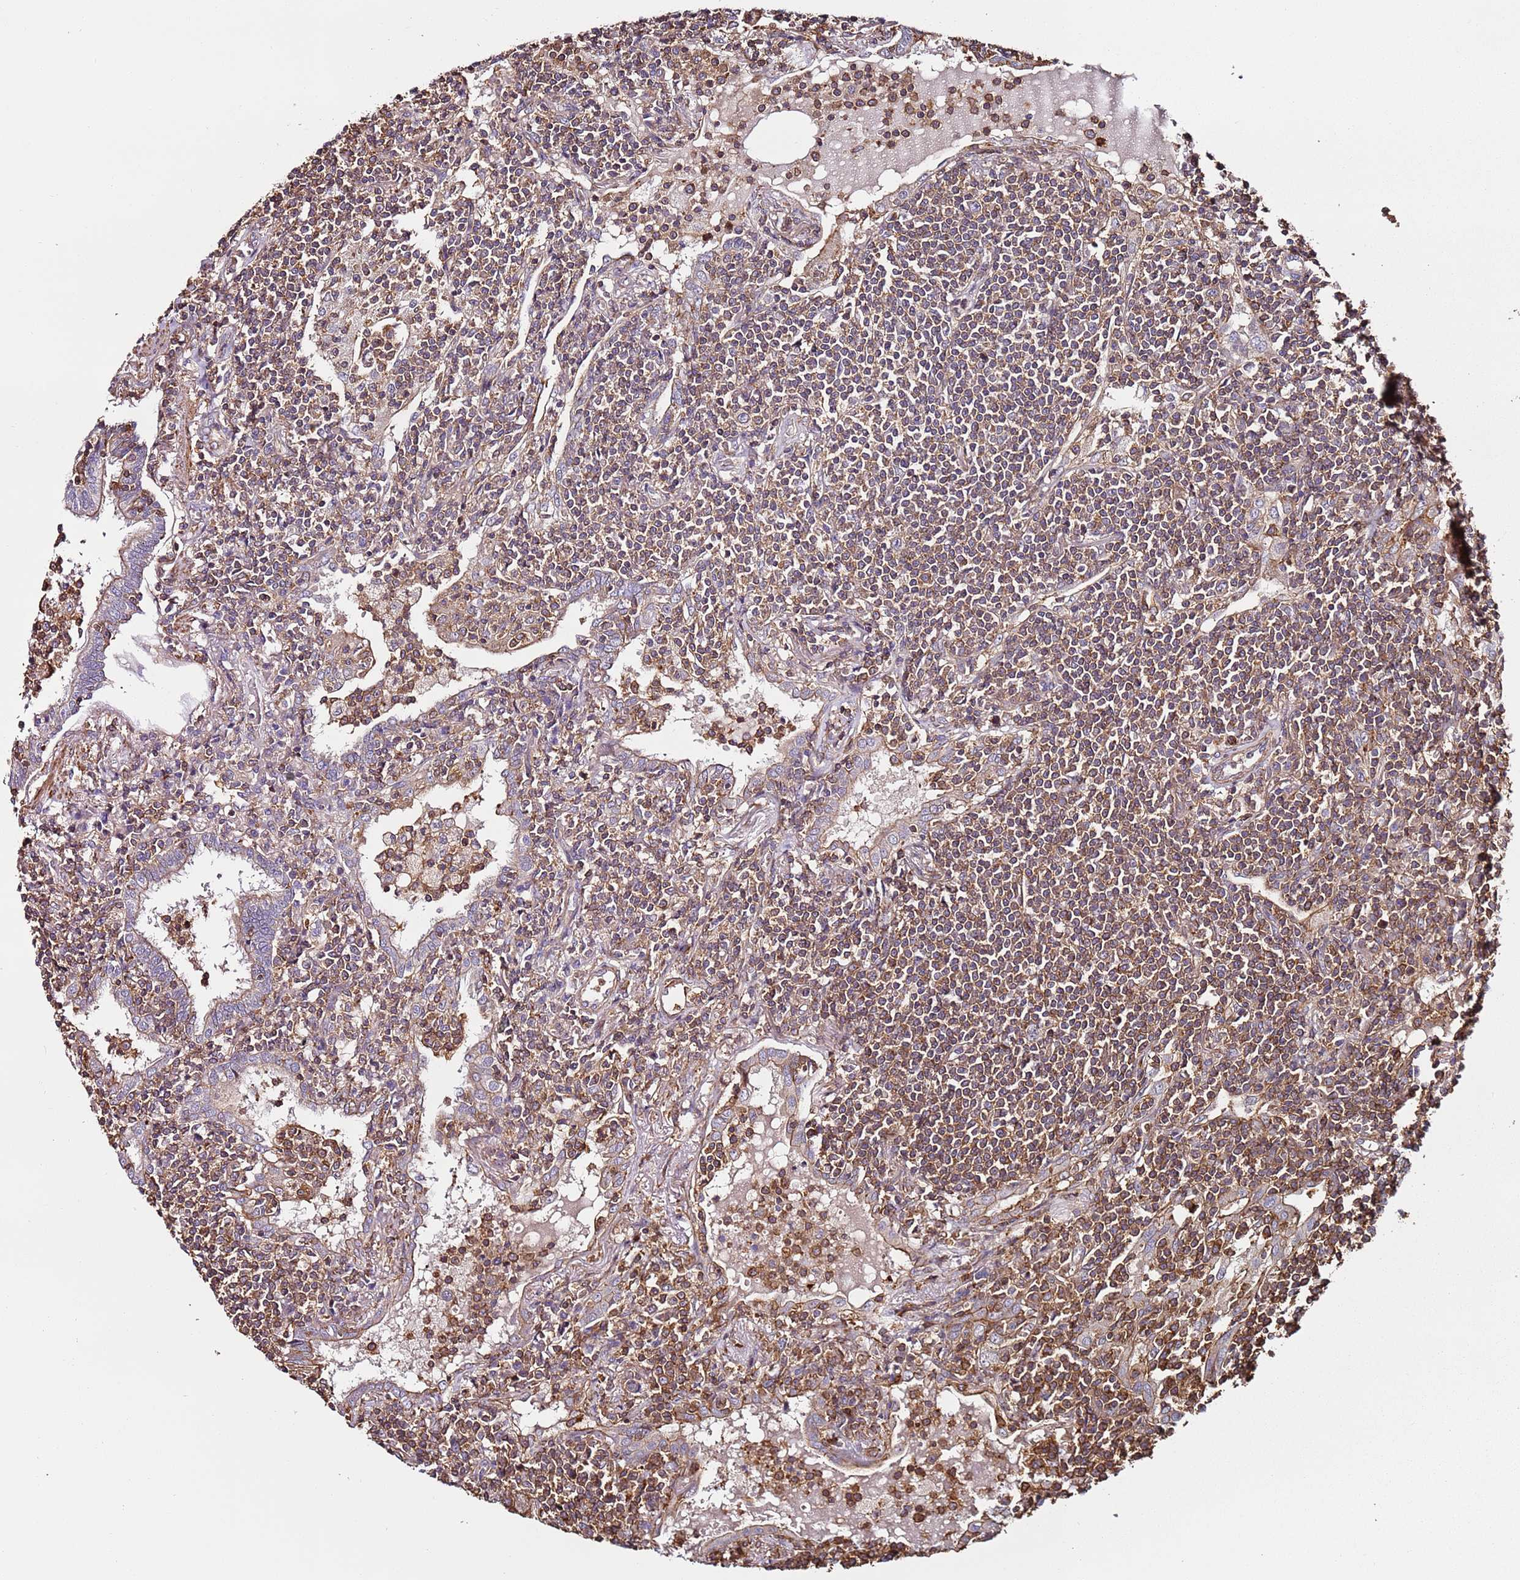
{"staining": {"intensity": "moderate", "quantity": ">75%", "location": "cytoplasmic/membranous"}, "tissue": "lymphoma", "cell_type": "Tumor cells", "image_type": "cancer", "snomed": [{"axis": "morphology", "description": "Malignant lymphoma, non-Hodgkin's type, Low grade"}, {"axis": "topography", "description": "Lung"}], "caption": "An immunohistochemistry (IHC) micrograph of tumor tissue is shown. Protein staining in brown shows moderate cytoplasmic/membranous positivity in malignant lymphoma, non-Hodgkin's type (low-grade) within tumor cells. (DAB IHC with brightfield microscopy, high magnification).", "gene": "CYP2U1", "patient": {"sex": "female", "age": 71}}